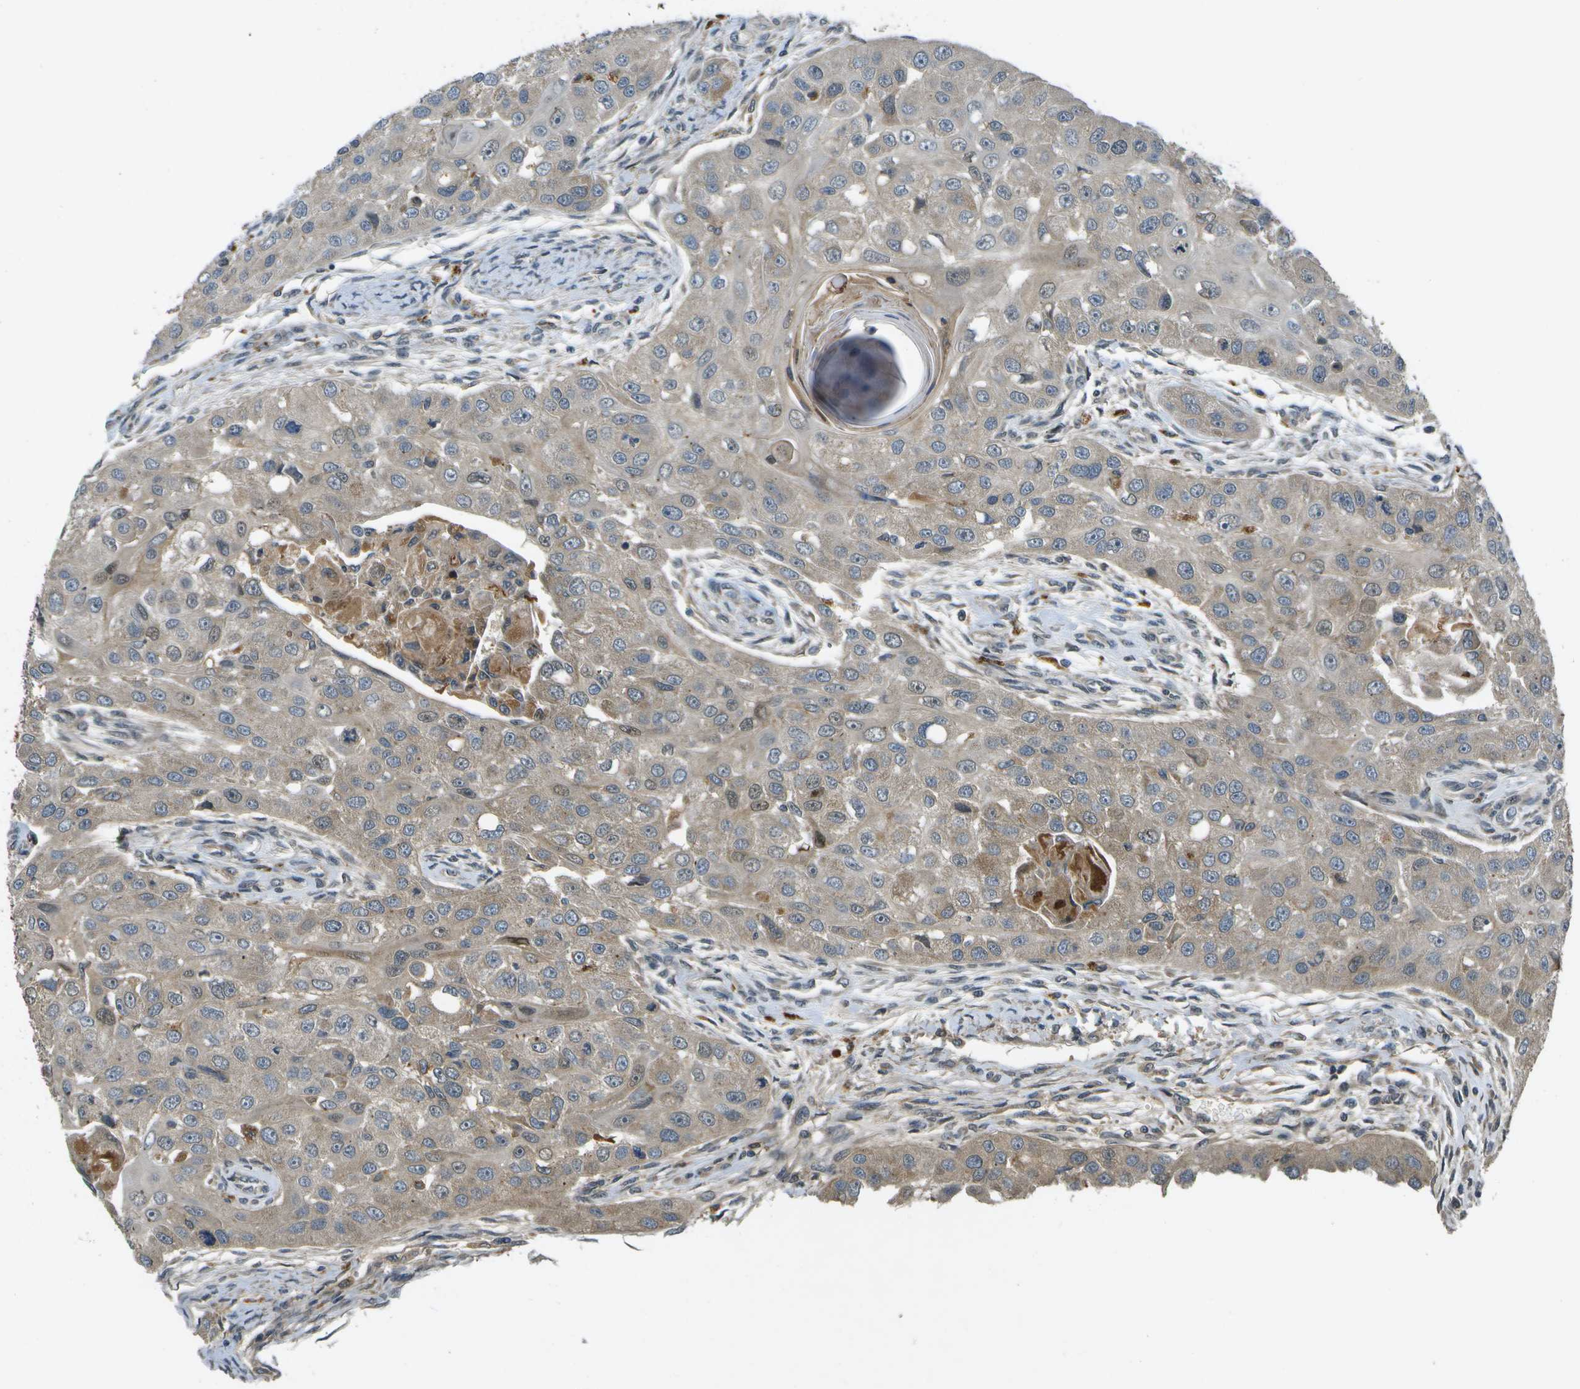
{"staining": {"intensity": "weak", "quantity": "<25%", "location": "cytoplasmic/membranous"}, "tissue": "head and neck cancer", "cell_type": "Tumor cells", "image_type": "cancer", "snomed": [{"axis": "morphology", "description": "Normal tissue, NOS"}, {"axis": "morphology", "description": "Squamous cell carcinoma, NOS"}, {"axis": "topography", "description": "Skeletal muscle"}, {"axis": "topography", "description": "Head-Neck"}], "caption": "This is an immunohistochemistry image of squamous cell carcinoma (head and neck). There is no expression in tumor cells.", "gene": "GANC", "patient": {"sex": "male", "age": 51}}